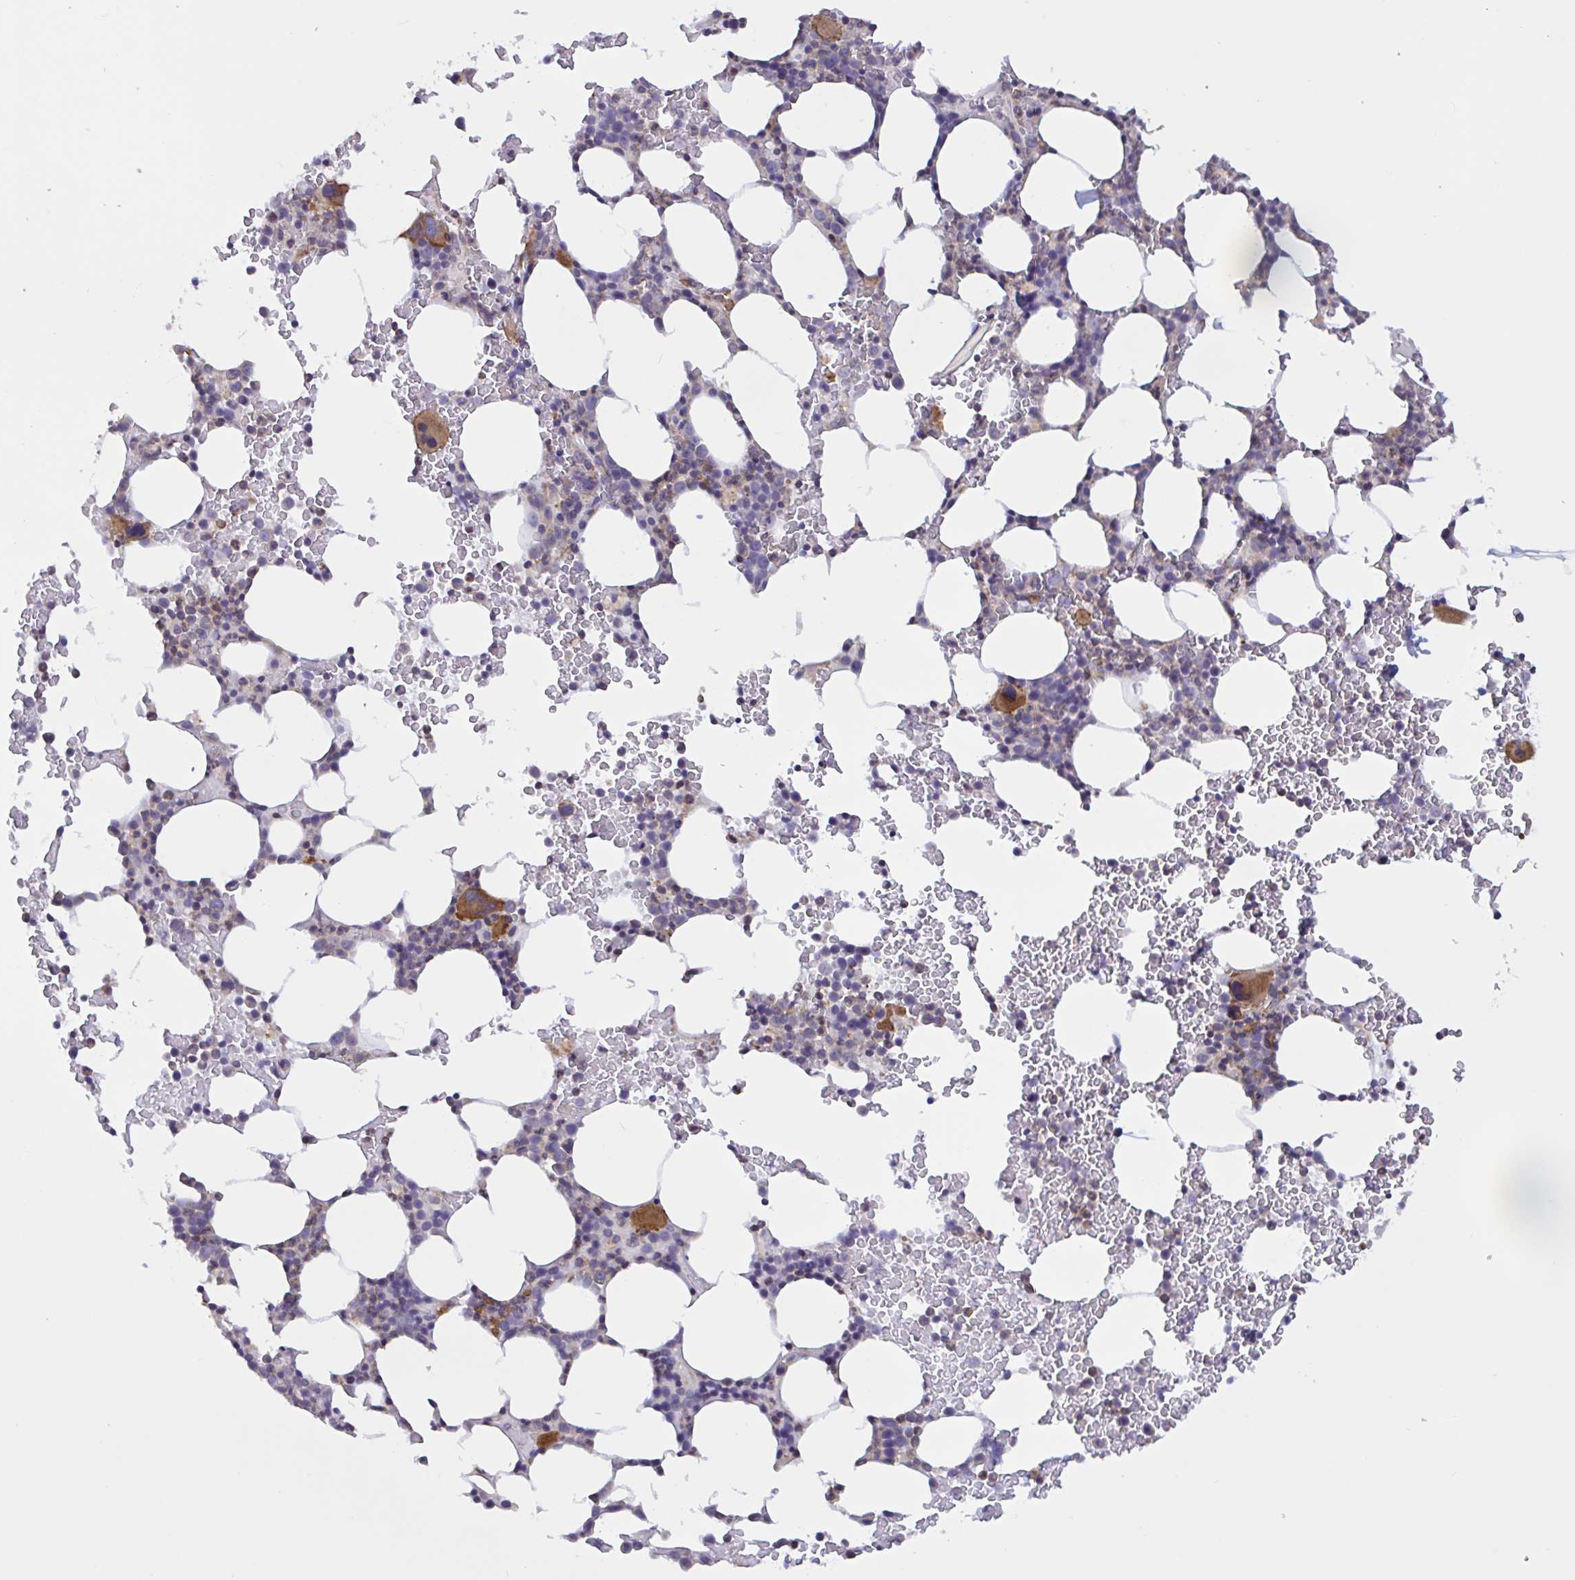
{"staining": {"intensity": "strong", "quantity": "<25%", "location": "cytoplasmic/membranous"}, "tissue": "bone marrow", "cell_type": "Hematopoietic cells", "image_type": "normal", "snomed": [{"axis": "morphology", "description": "Normal tissue, NOS"}, {"axis": "topography", "description": "Bone marrow"}], "caption": "Immunohistochemical staining of benign human bone marrow shows <25% levels of strong cytoplasmic/membranous protein positivity in about <25% of hematopoietic cells. The staining is performed using DAB brown chromogen to label protein expression. The nuclei are counter-stained blue using hematoxylin.", "gene": "SHISA7", "patient": {"sex": "female", "age": 62}}